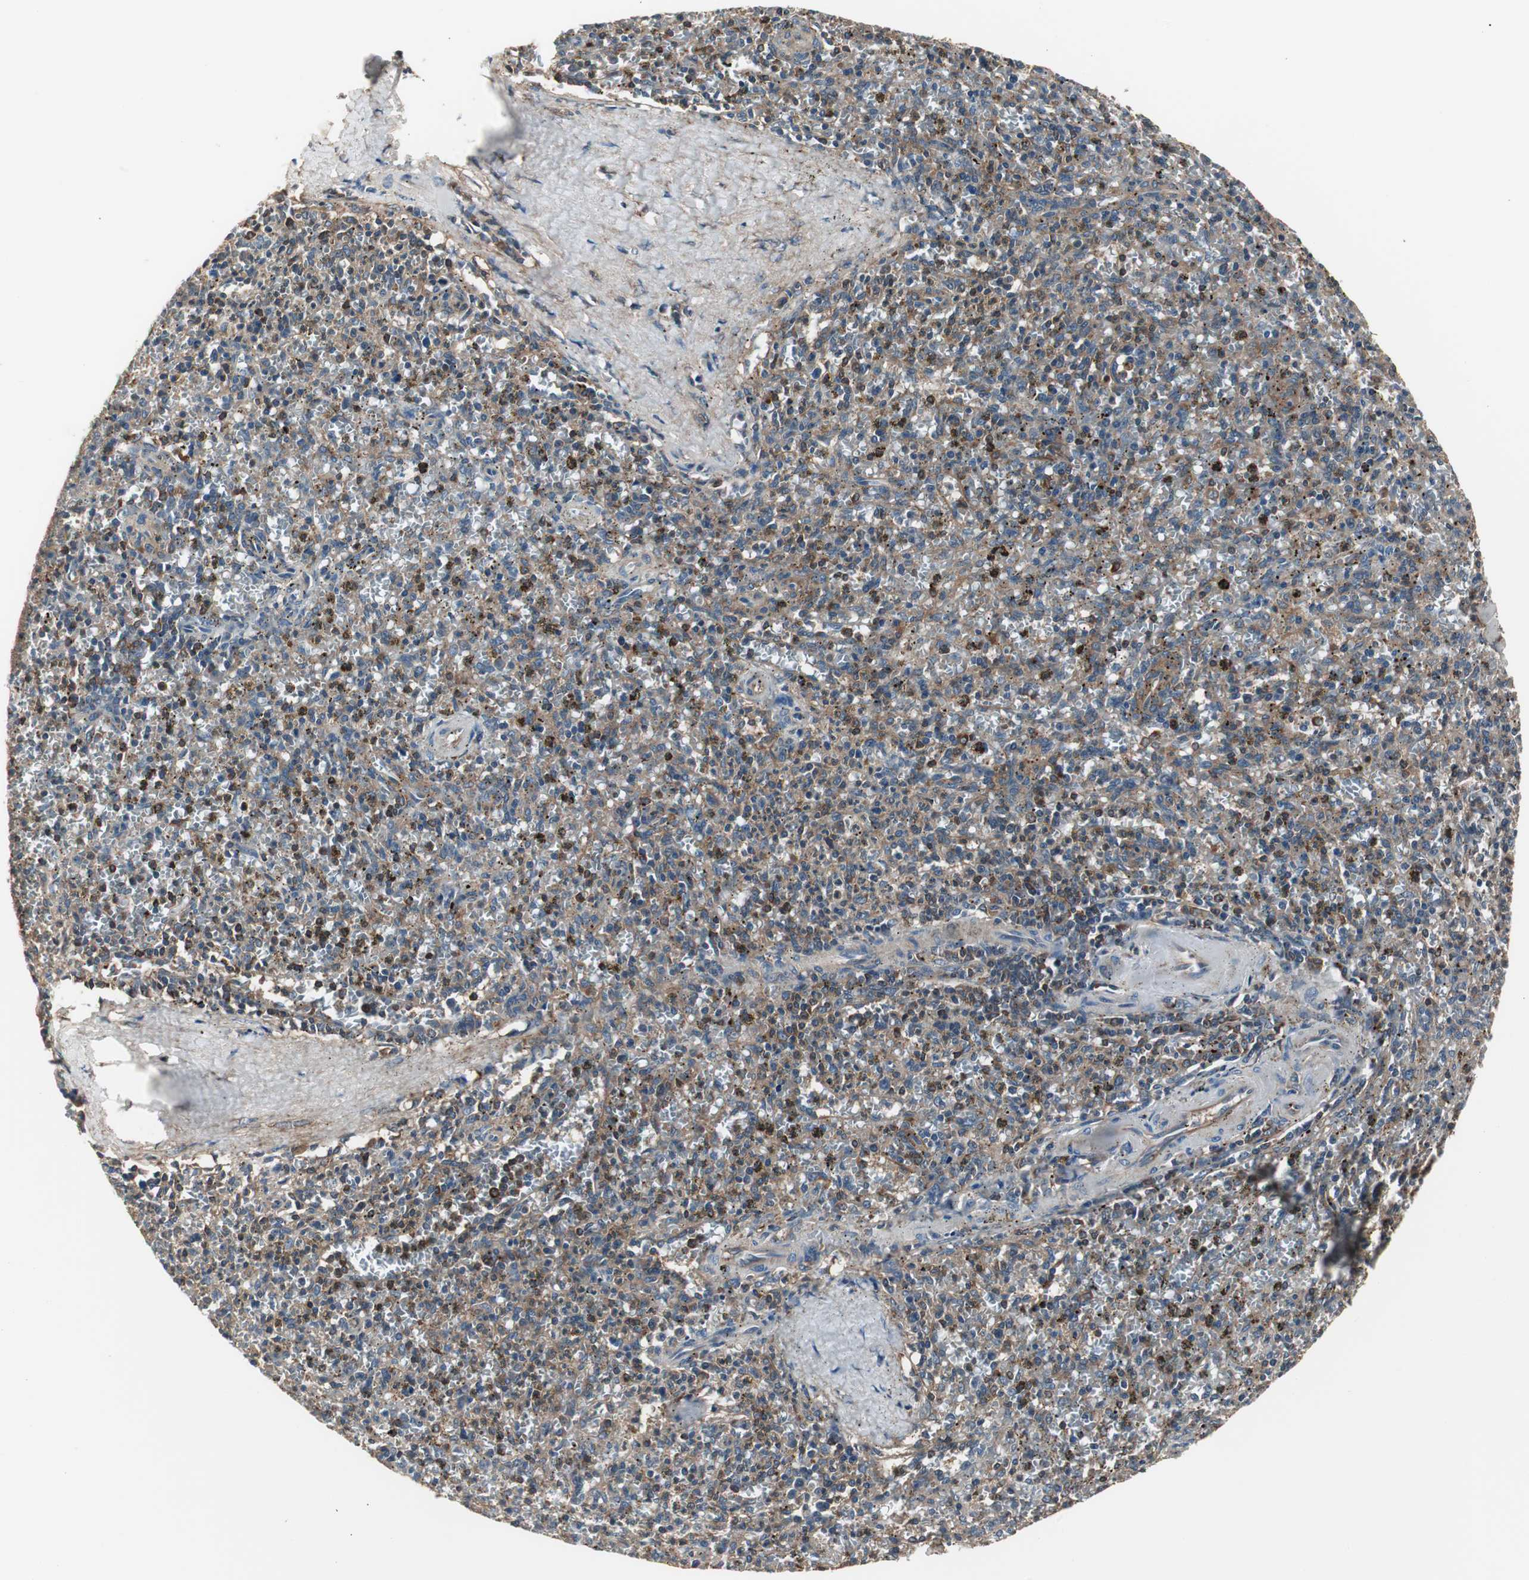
{"staining": {"intensity": "strong", "quantity": "<25%", "location": "cytoplasmic/membranous"}, "tissue": "spleen", "cell_type": "Cells in red pulp", "image_type": "normal", "snomed": [{"axis": "morphology", "description": "Normal tissue, NOS"}, {"axis": "topography", "description": "Spleen"}], "caption": "Immunohistochemical staining of unremarkable human spleen displays strong cytoplasmic/membranous protein positivity in about <25% of cells in red pulp. The staining is performed using DAB brown chromogen to label protein expression. The nuclei are counter-stained blue using hematoxylin.", "gene": "CAPNS1", "patient": {"sex": "male", "age": 72}}